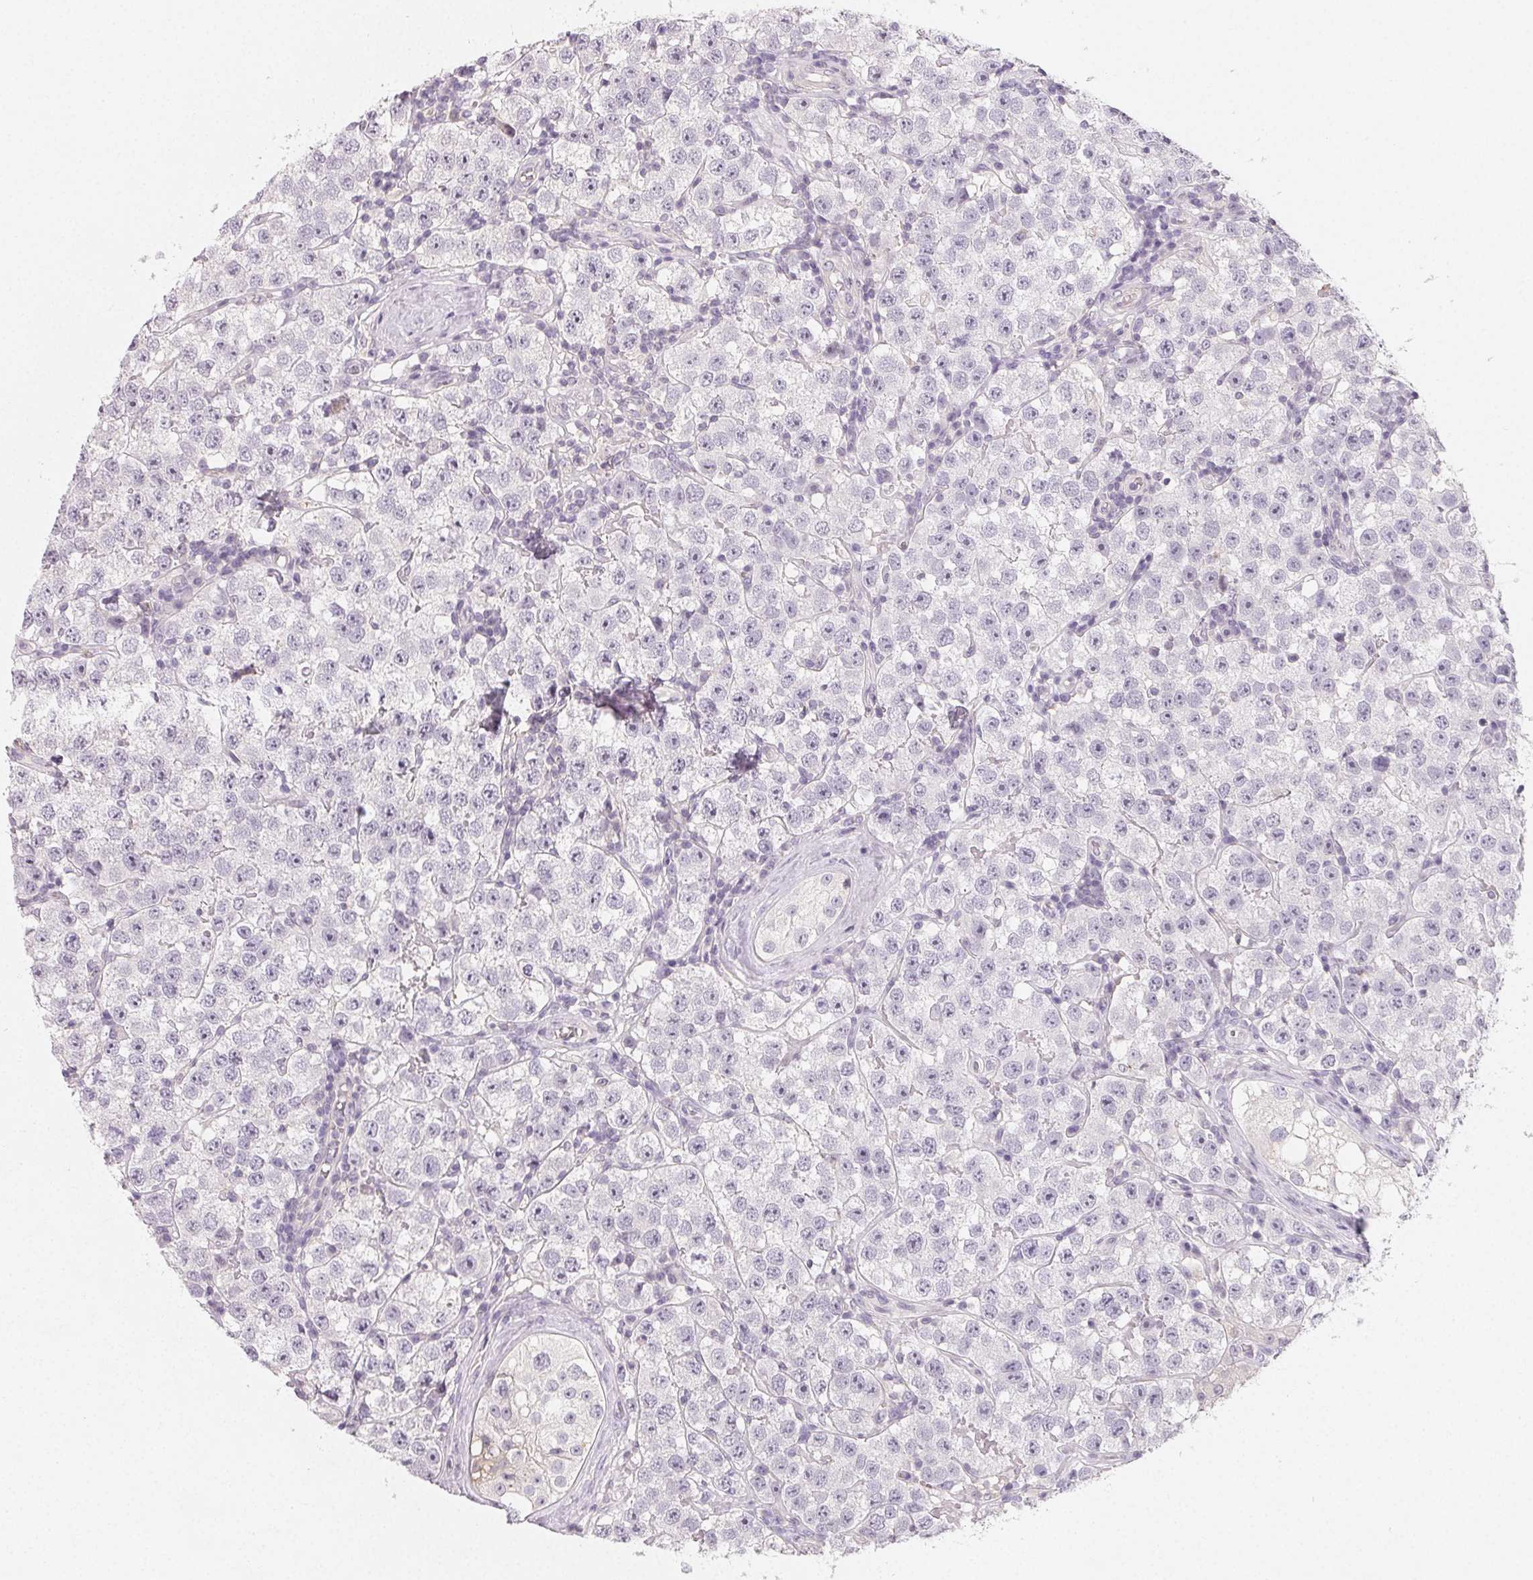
{"staining": {"intensity": "negative", "quantity": "none", "location": "none"}, "tissue": "testis cancer", "cell_type": "Tumor cells", "image_type": "cancer", "snomed": [{"axis": "morphology", "description": "Seminoma, NOS"}, {"axis": "topography", "description": "Testis"}], "caption": "Immunohistochemical staining of testis cancer (seminoma) demonstrates no significant positivity in tumor cells.", "gene": "LRRC23", "patient": {"sex": "male", "age": 34}}